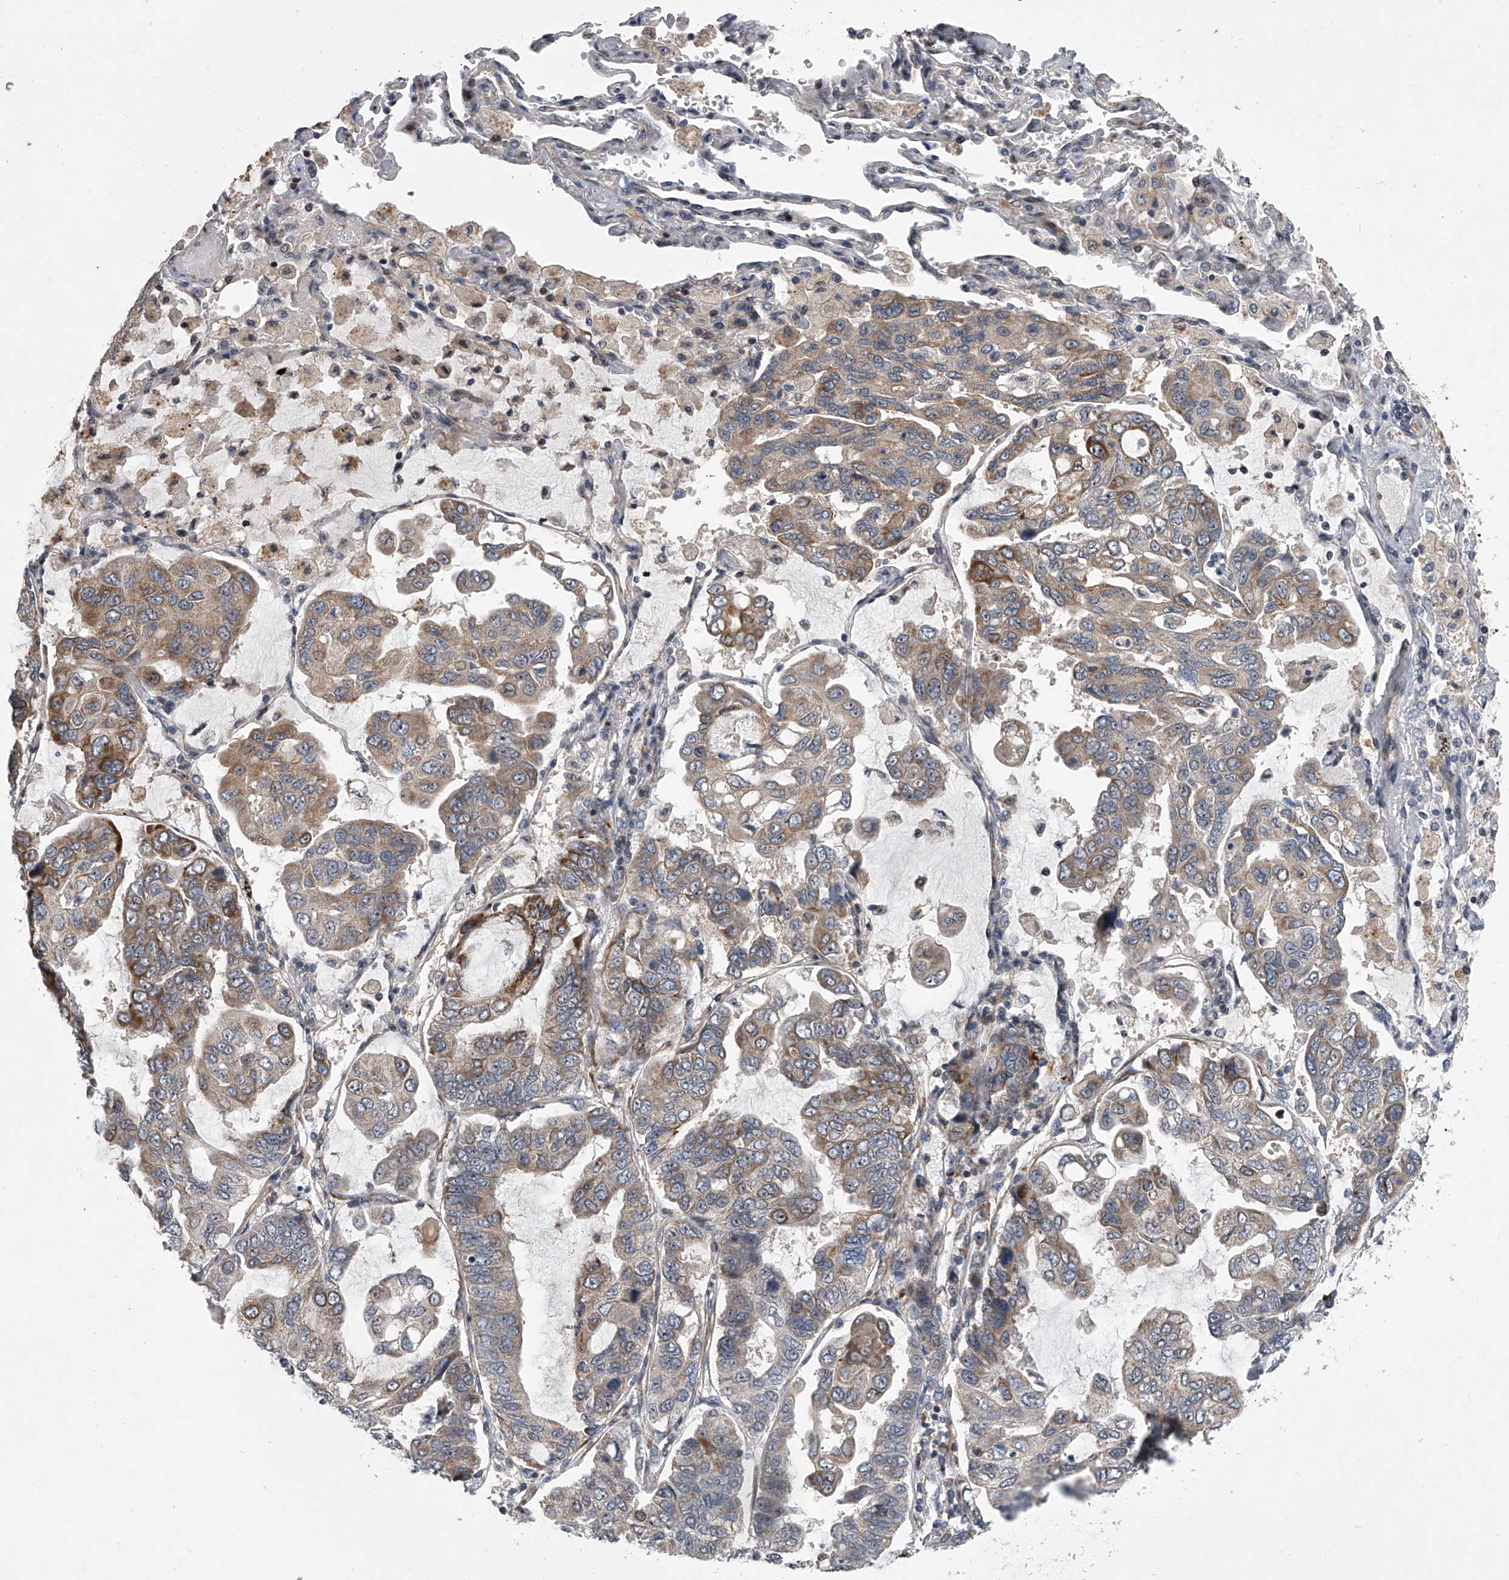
{"staining": {"intensity": "moderate", "quantity": "<25%", "location": "cytoplasmic/membranous"}, "tissue": "lung cancer", "cell_type": "Tumor cells", "image_type": "cancer", "snomed": [{"axis": "morphology", "description": "Adenocarcinoma, NOS"}, {"axis": "topography", "description": "Lung"}], "caption": "Lung adenocarcinoma tissue demonstrates moderate cytoplasmic/membranous staining in approximately <25% of tumor cells, visualized by immunohistochemistry.", "gene": "DLGAP2", "patient": {"sex": "male", "age": 64}}